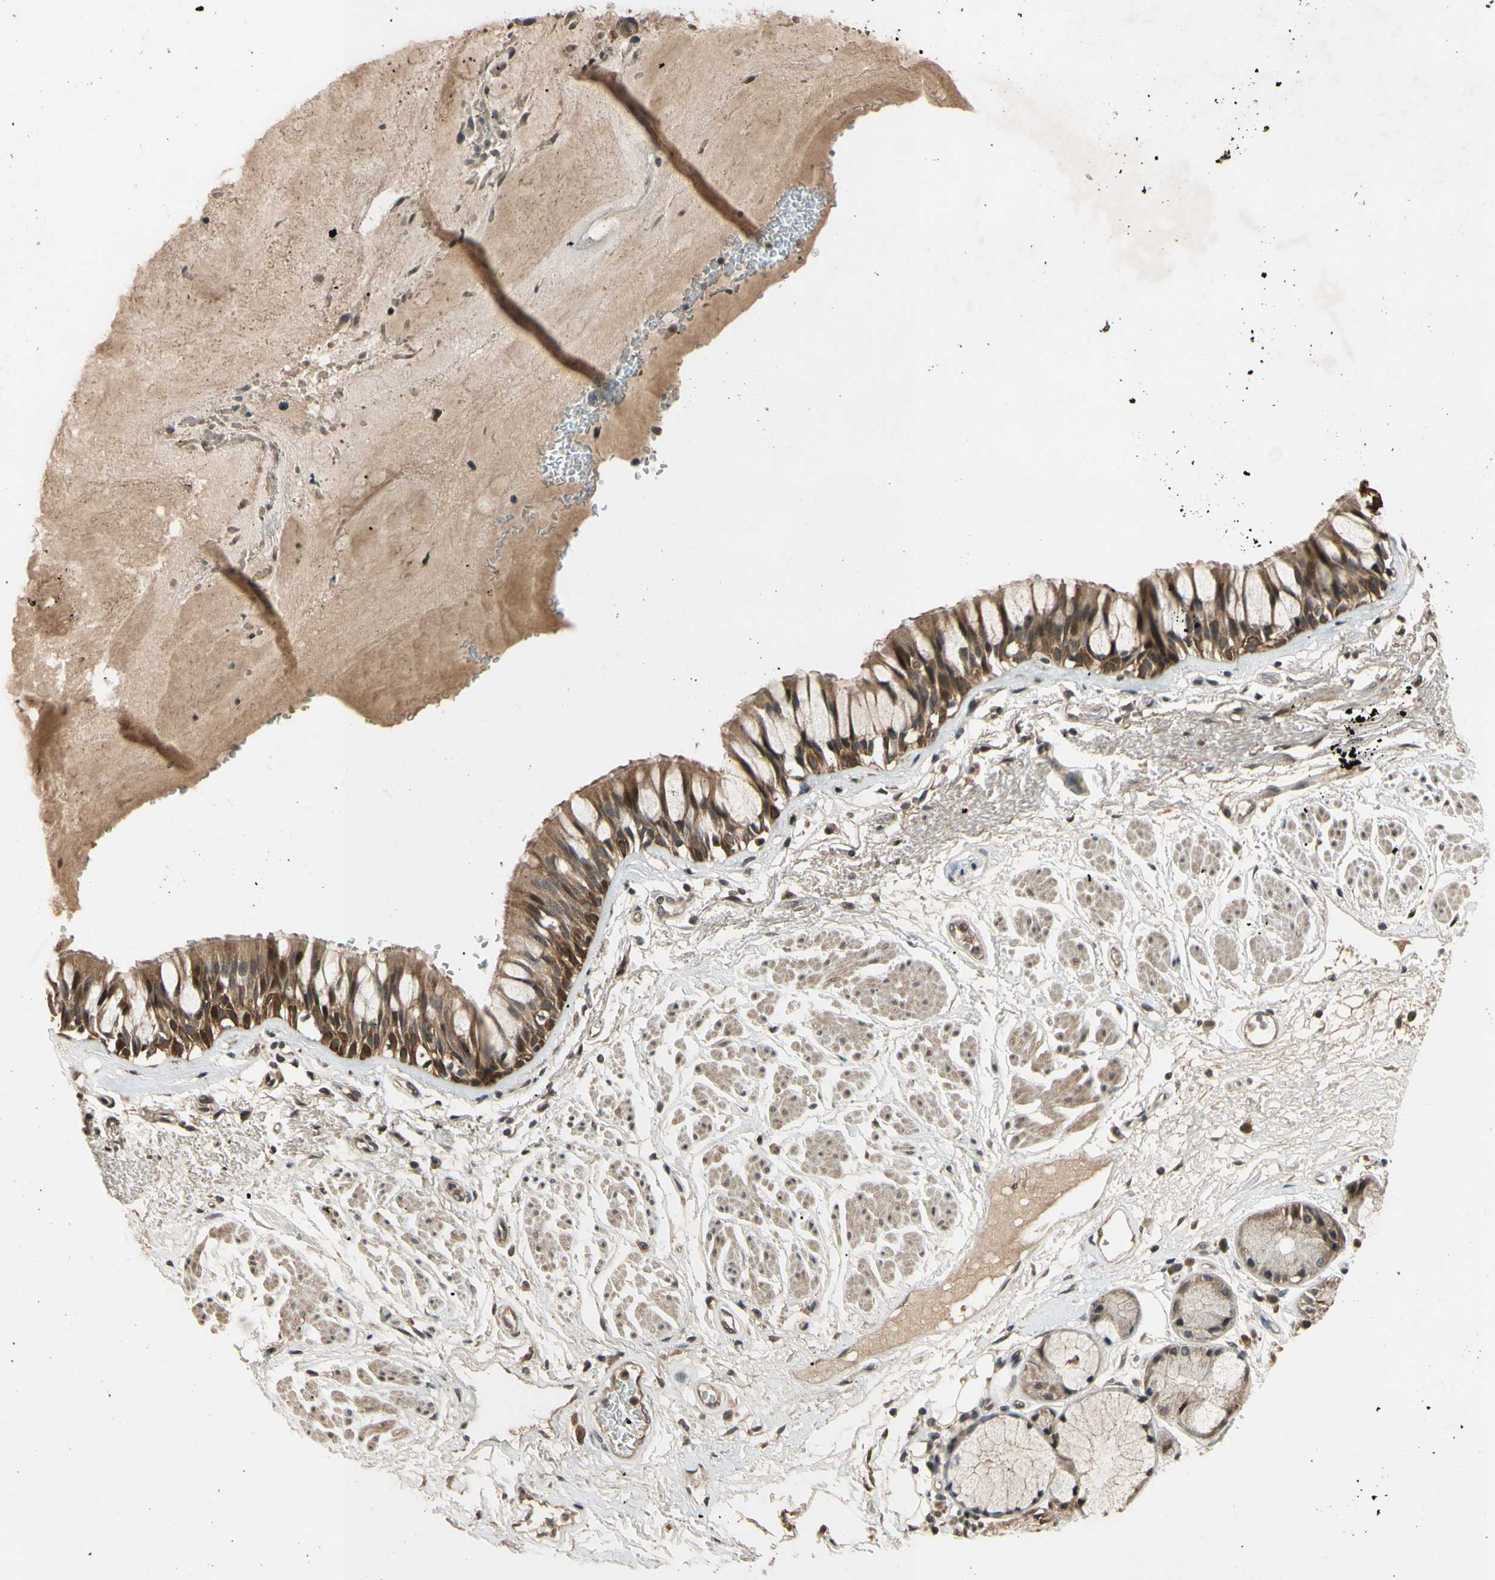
{"staining": {"intensity": "strong", "quantity": ">75%", "location": "cytoplasmic/membranous"}, "tissue": "bronchus", "cell_type": "Respiratory epithelial cells", "image_type": "normal", "snomed": [{"axis": "morphology", "description": "Normal tissue, NOS"}, {"axis": "topography", "description": "Bronchus"}], "caption": "Bronchus stained with a brown dye displays strong cytoplasmic/membranous positive expression in approximately >75% of respiratory epithelial cells.", "gene": "TMEM230", "patient": {"sex": "male", "age": 66}}